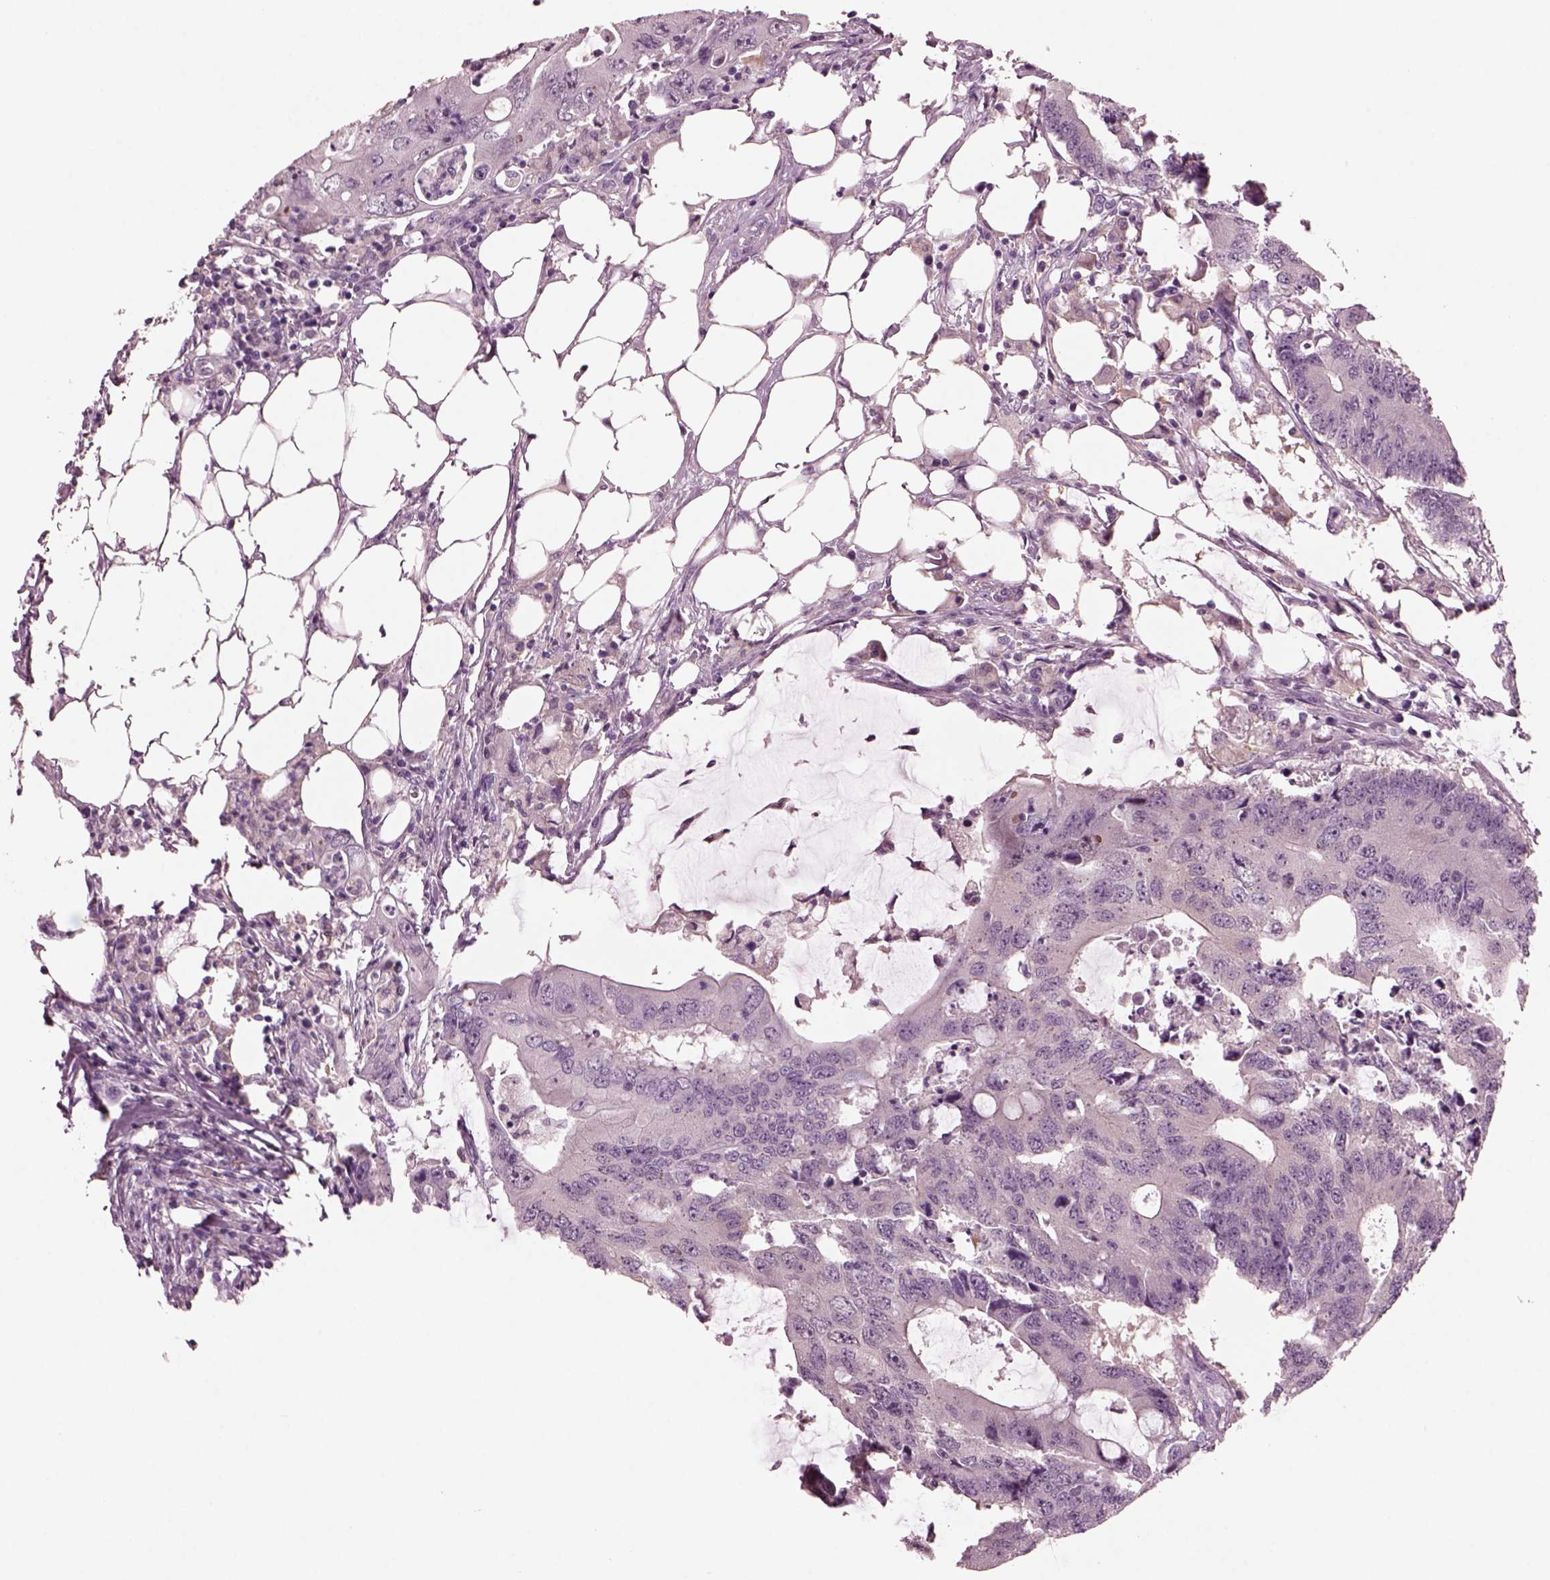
{"staining": {"intensity": "negative", "quantity": "none", "location": "none"}, "tissue": "colorectal cancer", "cell_type": "Tumor cells", "image_type": "cancer", "snomed": [{"axis": "morphology", "description": "Adenocarcinoma, NOS"}, {"axis": "topography", "description": "Colon"}], "caption": "The histopathology image shows no staining of tumor cells in colorectal cancer (adenocarcinoma).", "gene": "SHTN1", "patient": {"sex": "male", "age": 71}}